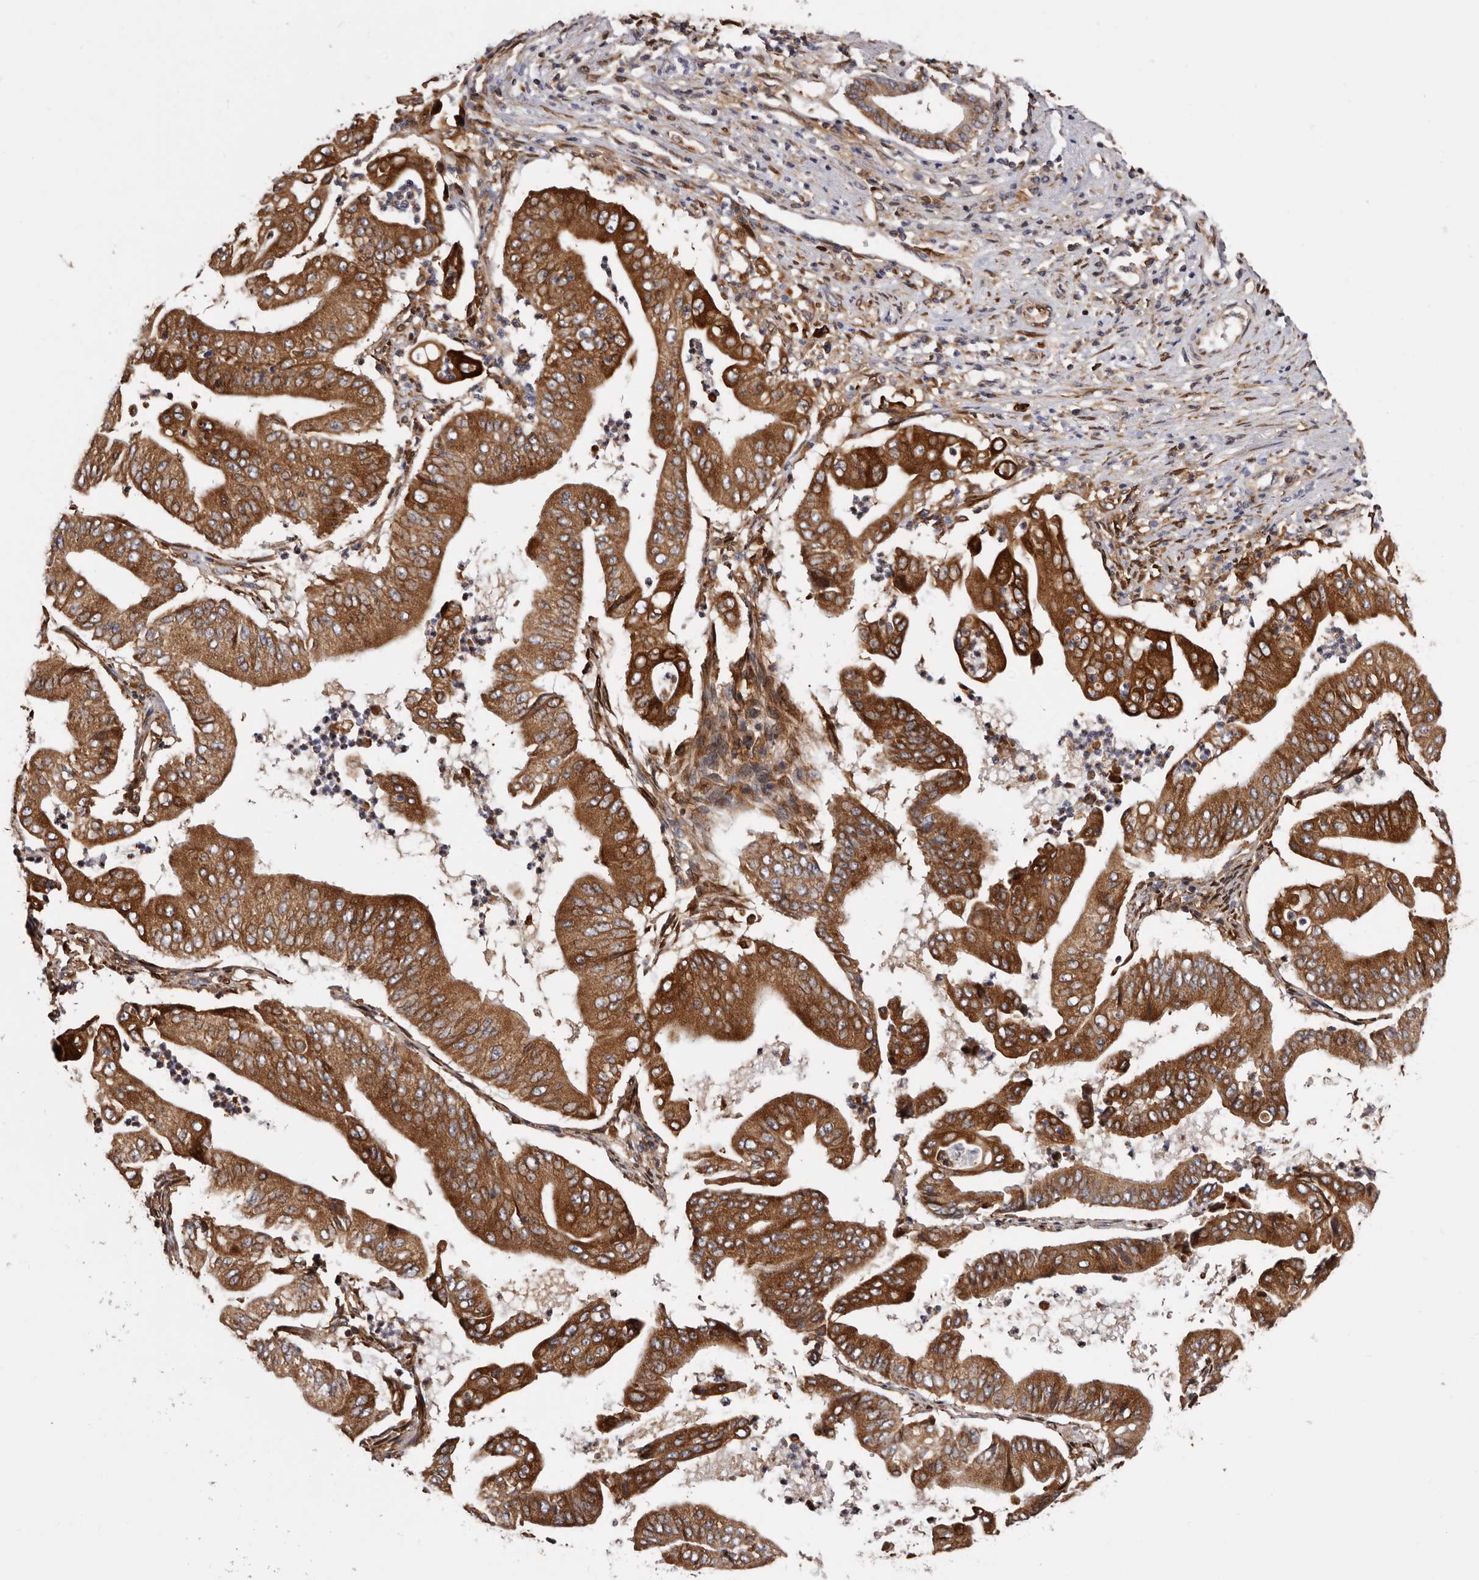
{"staining": {"intensity": "strong", "quantity": ">75%", "location": "cytoplasmic/membranous"}, "tissue": "pancreatic cancer", "cell_type": "Tumor cells", "image_type": "cancer", "snomed": [{"axis": "morphology", "description": "Adenocarcinoma, NOS"}, {"axis": "topography", "description": "Pancreas"}], "caption": "Adenocarcinoma (pancreatic) tissue reveals strong cytoplasmic/membranous positivity in about >75% of tumor cells", "gene": "COQ8B", "patient": {"sex": "female", "age": 77}}